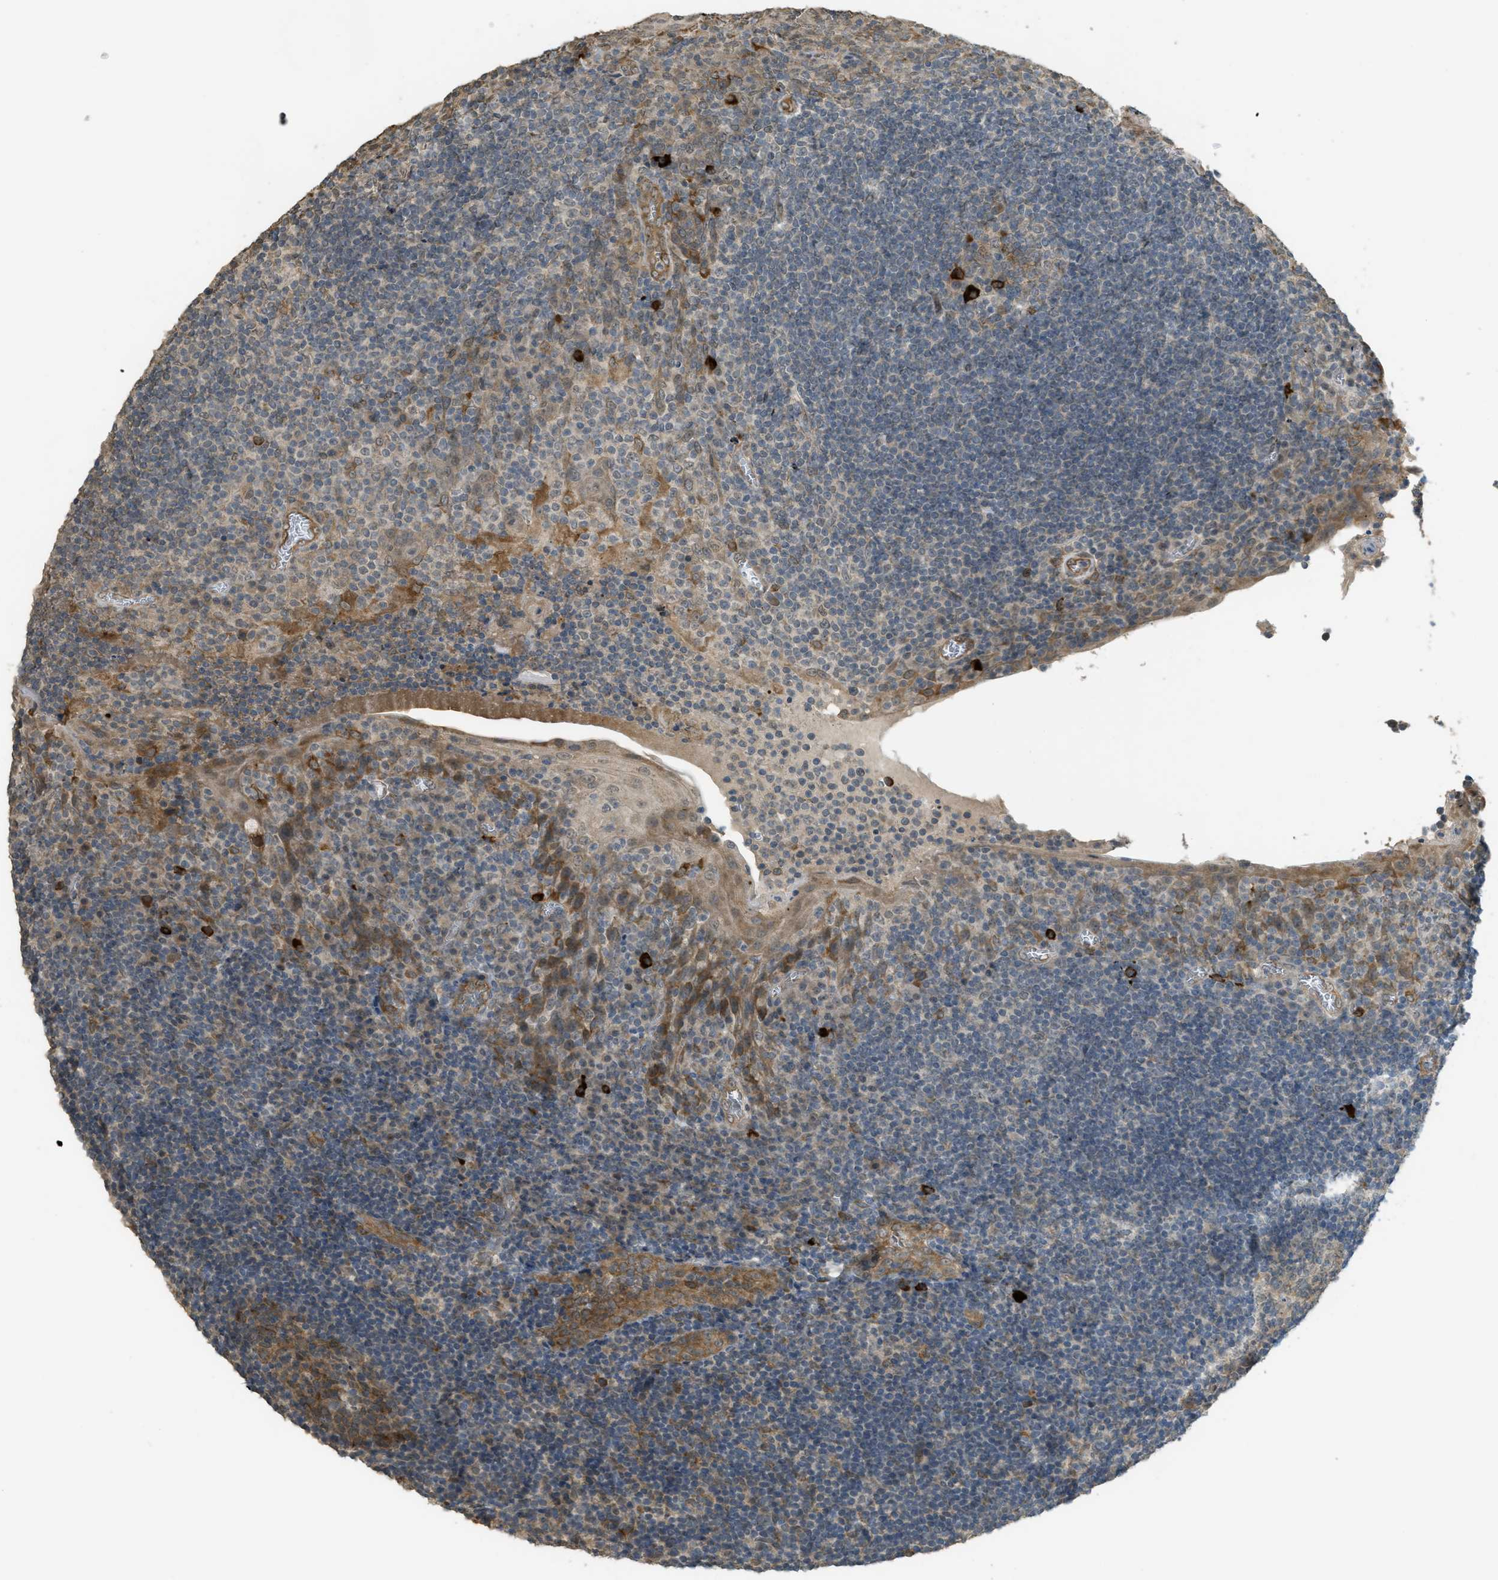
{"staining": {"intensity": "weak", "quantity": "<25%", "location": "cytoplasmic/membranous"}, "tissue": "tonsil", "cell_type": "Germinal center cells", "image_type": "normal", "snomed": [{"axis": "morphology", "description": "Normal tissue, NOS"}, {"axis": "topography", "description": "Tonsil"}], "caption": "Tonsil stained for a protein using immunohistochemistry (IHC) displays no staining germinal center cells.", "gene": "IGF2BP2", "patient": {"sex": "male", "age": 37}}